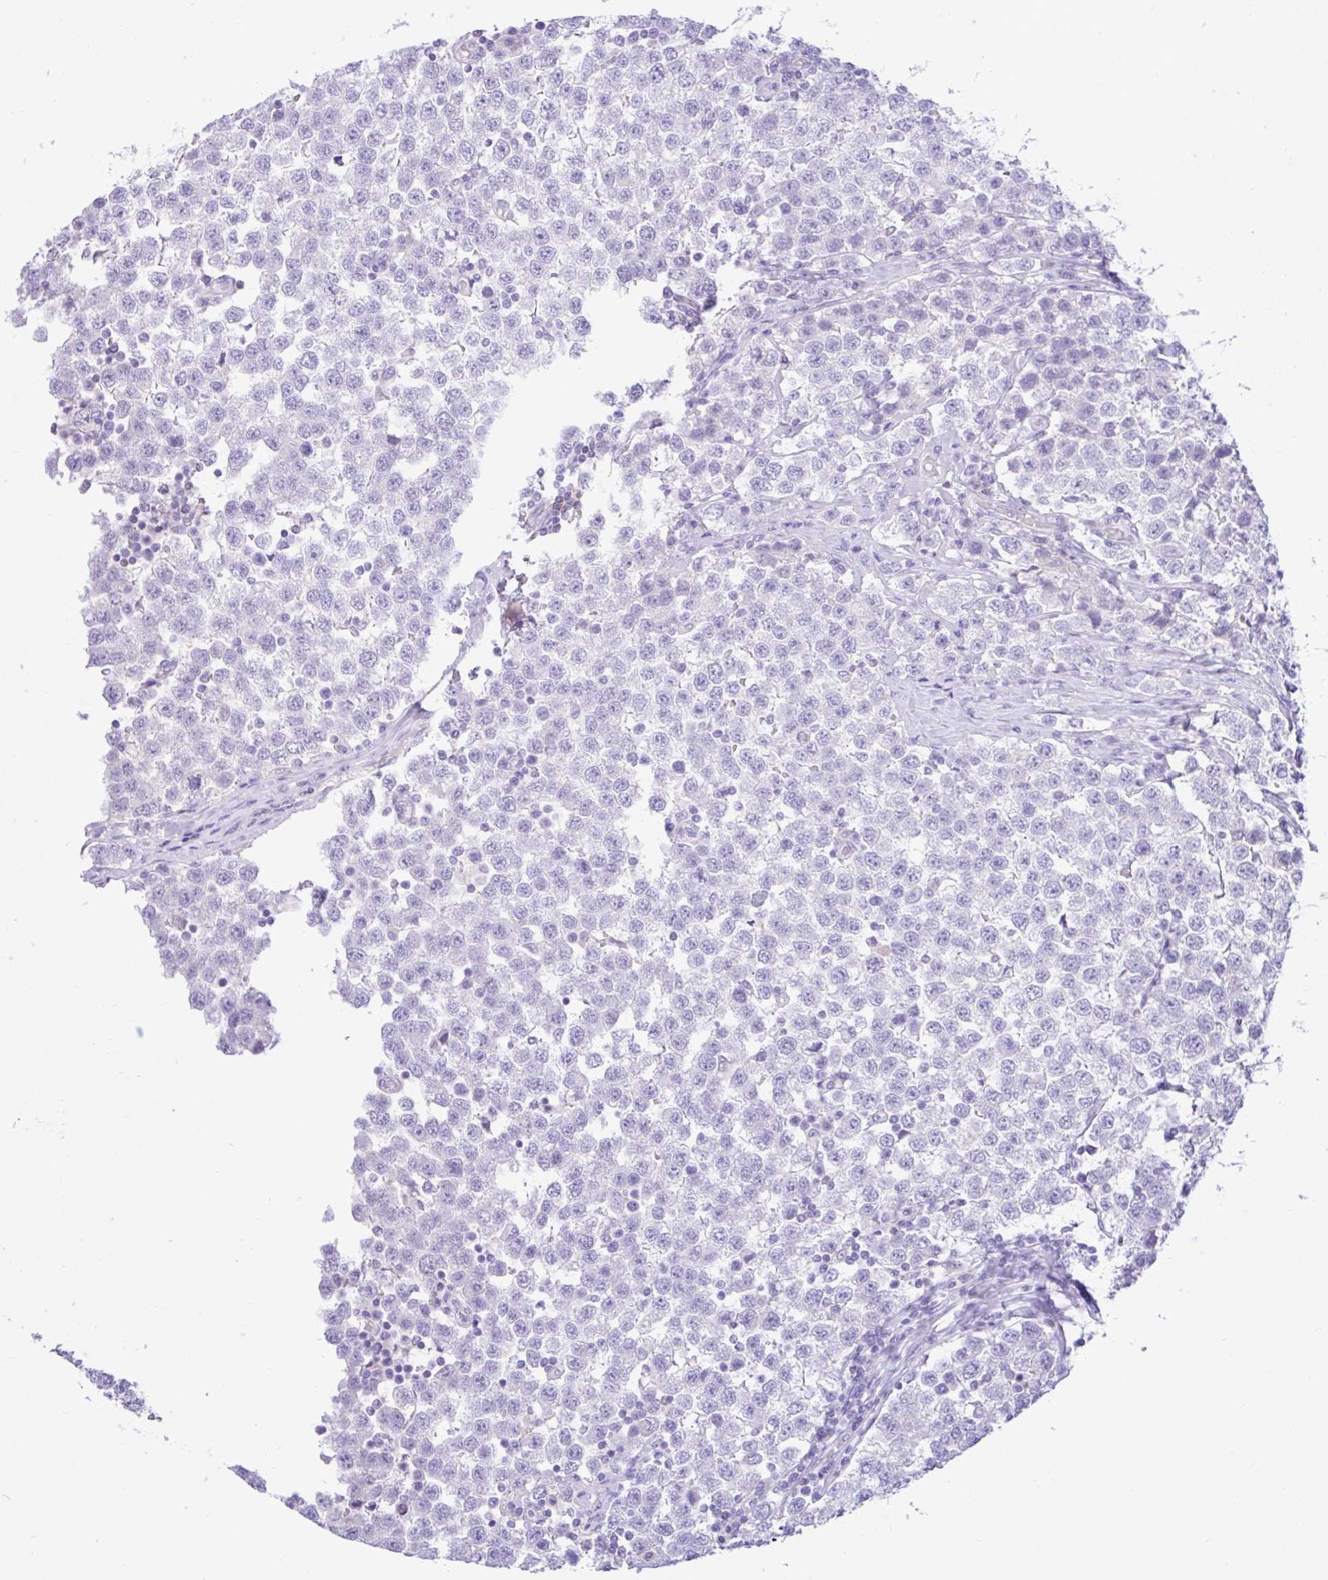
{"staining": {"intensity": "negative", "quantity": "none", "location": "none"}, "tissue": "testis cancer", "cell_type": "Tumor cells", "image_type": "cancer", "snomed": [{"axis": "morphology", "description": "Seminoma, NOS"}, {"axis": "topography", "description": "Testis"}], "caption": "Seminoma (testis) was stained to show a protein in brown. There is no significant expression in tumor cells.", "gene": "ZNF101", "patient": {"sex": "male", "age": 34}}